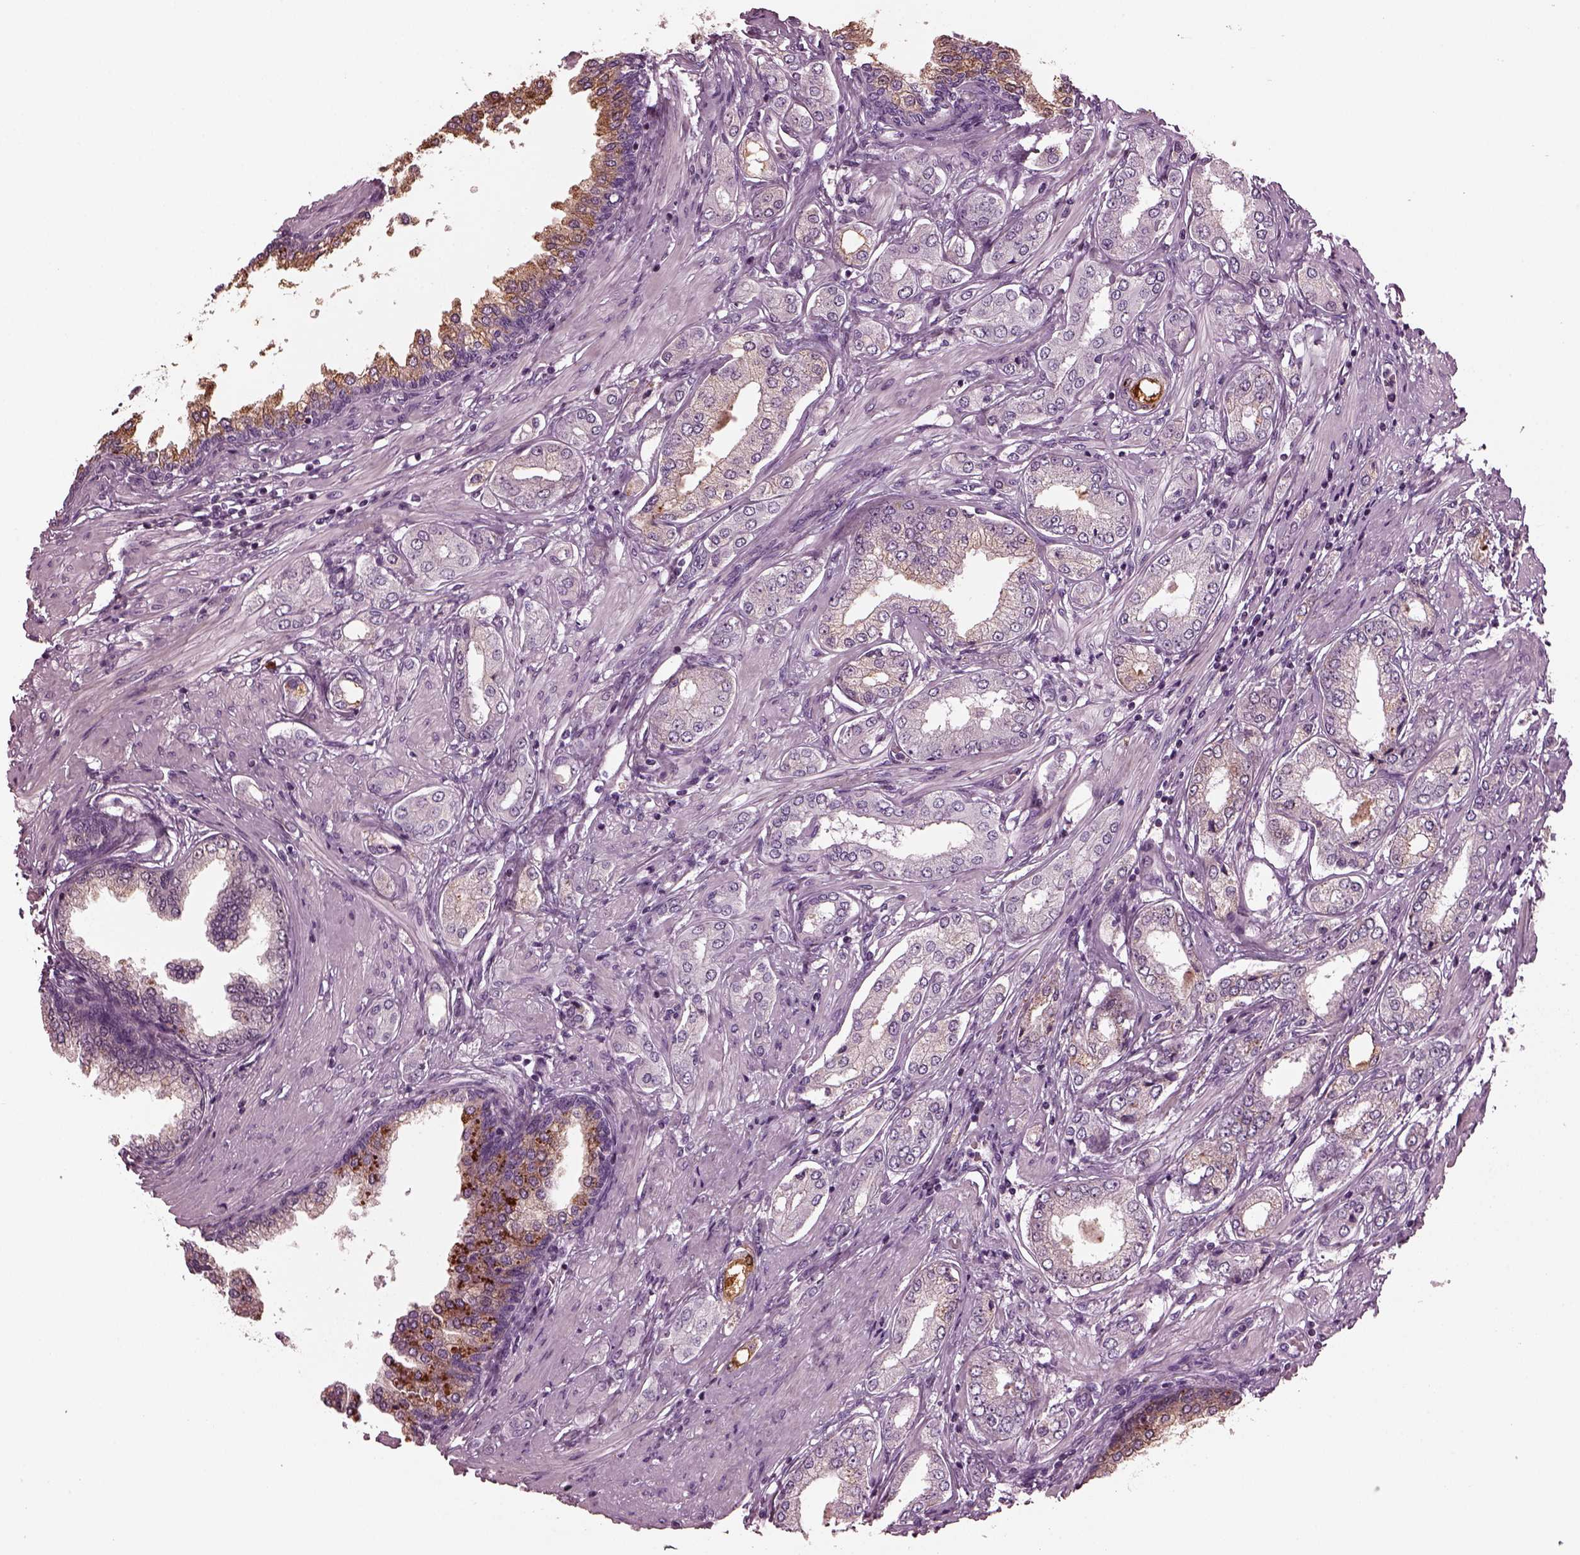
{"staining": {"intensity": "strong", "quantity": "<25%", "location": "cytoplasmic/membranous"}, "tissue": "prostate cancer", "cell_type": "Tumor cells", "image_type": "cancer", "snomed": [{"axis": "morphology", "description": "Adenocarcinoma, NOS"}, {"axis": "topography", "description": "Prostate"}], "caption": "Immunohistochemical staining of prostate cancer (adenocarcinoma) shows medium levels of strong cytoplasmic/membranous protein staining in approximately <25% of tumor cells.", "gene": "GDF11", "patient": {"sex": "male", "age": 63}}